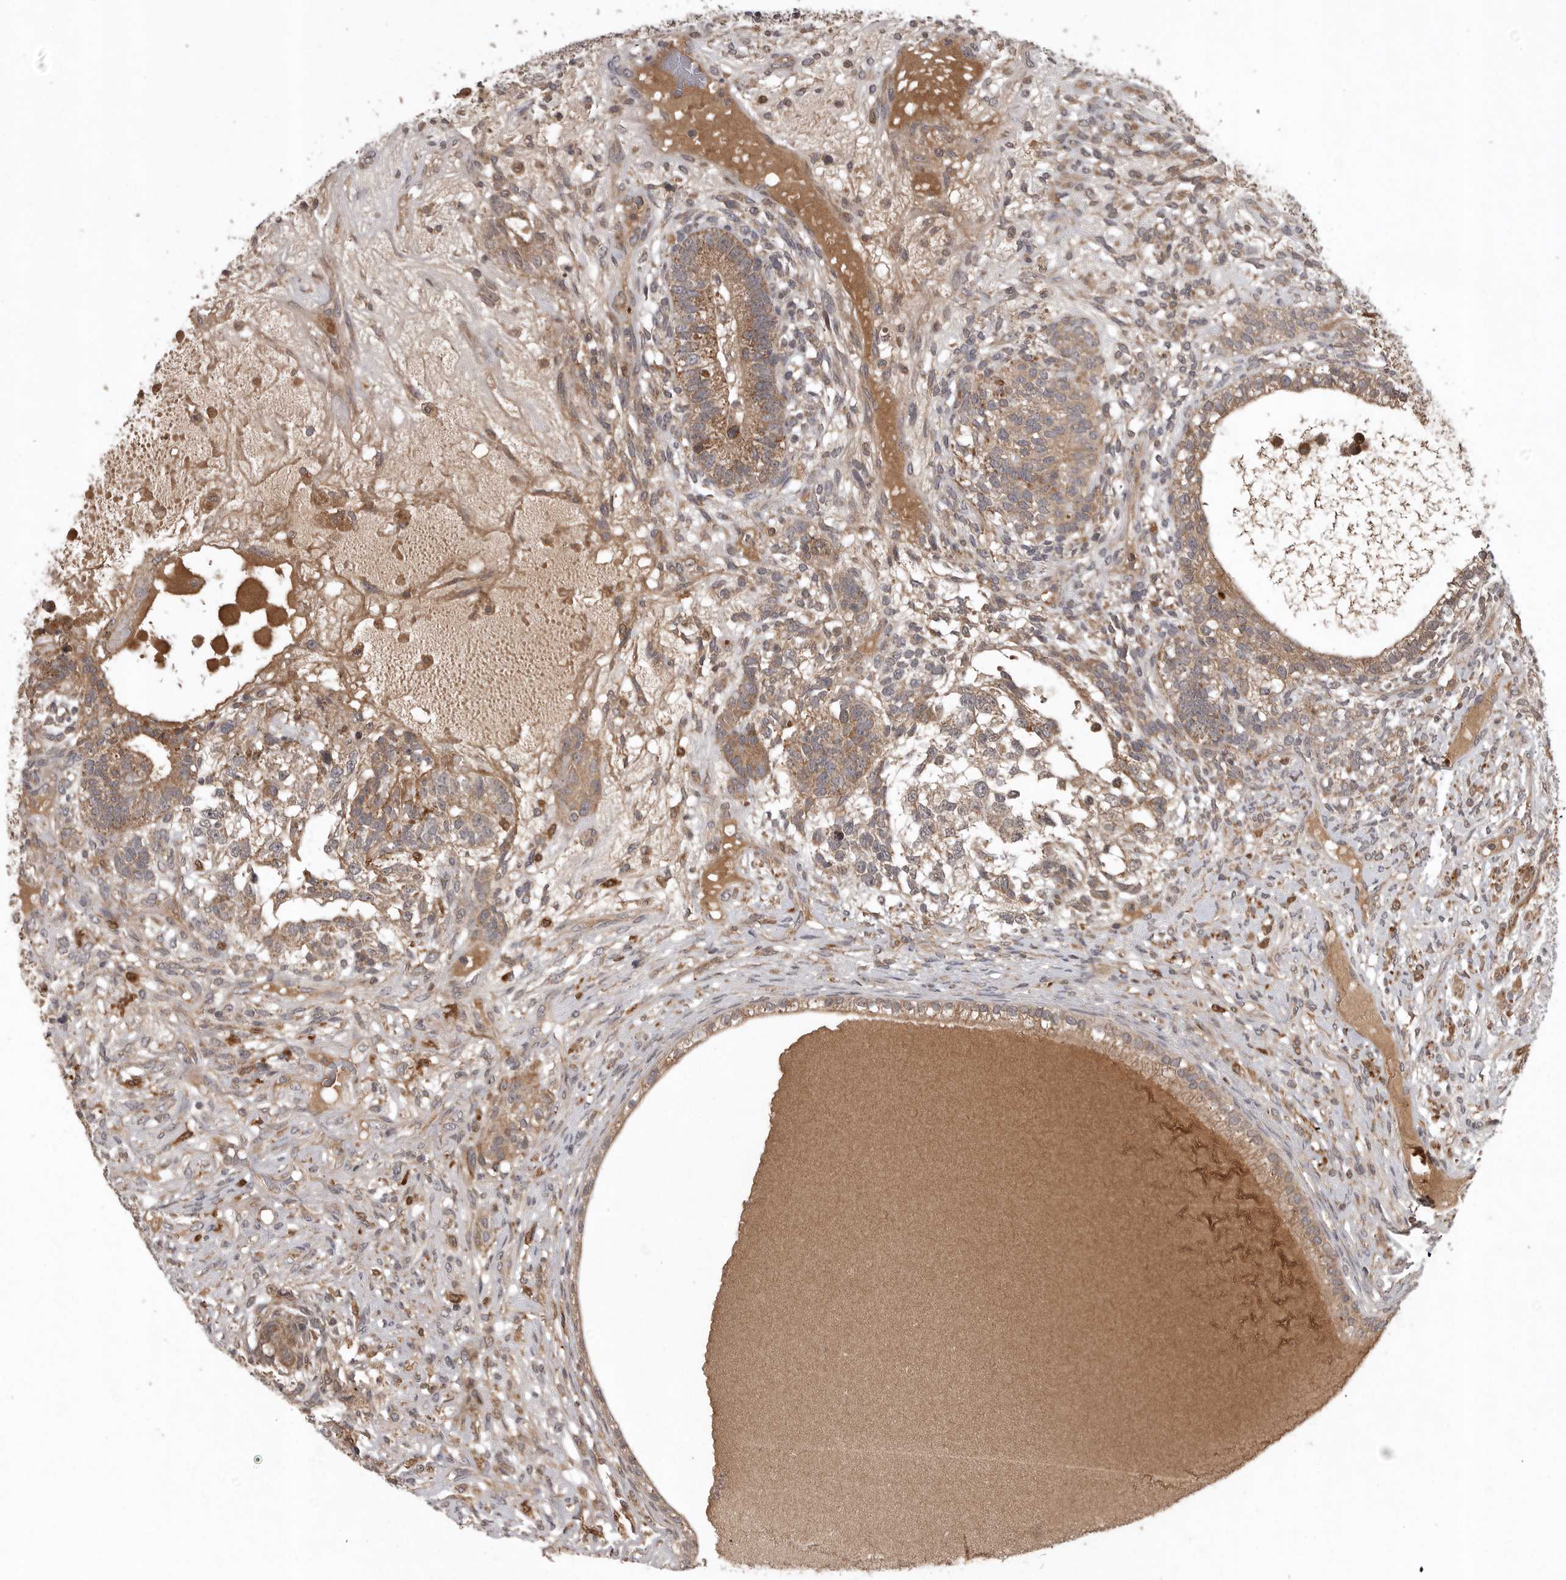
{"staining": {"intensity": "moderate", "quantity": ">75%", "location": "cytoplasmic/membranous"}, "tissue": "testis cancer", "cell_type": "Tumor cells", "image_type": "cancer", "snomed": [{"axis": "morphology", "description": "Seminoma, NOS"}, {"axis": "morphology", "description": "Carcinoma, Embryonal, NOS"}, {"axis": "topography", "description": "Testis"}], "caption": "Immunohistochemistry micrograph of neoplastic tissue: embryonal carcinoma (testis) stained using immunohistochemistry demonstrates medium levels of moderate protein expression localized specifically in the cytoplasmic/membranous of tumor cells, appearing as a cytoplasmic/membranous brown color.", "gene": "GPR31", "patient": {"sex": "male", "age": 28}}